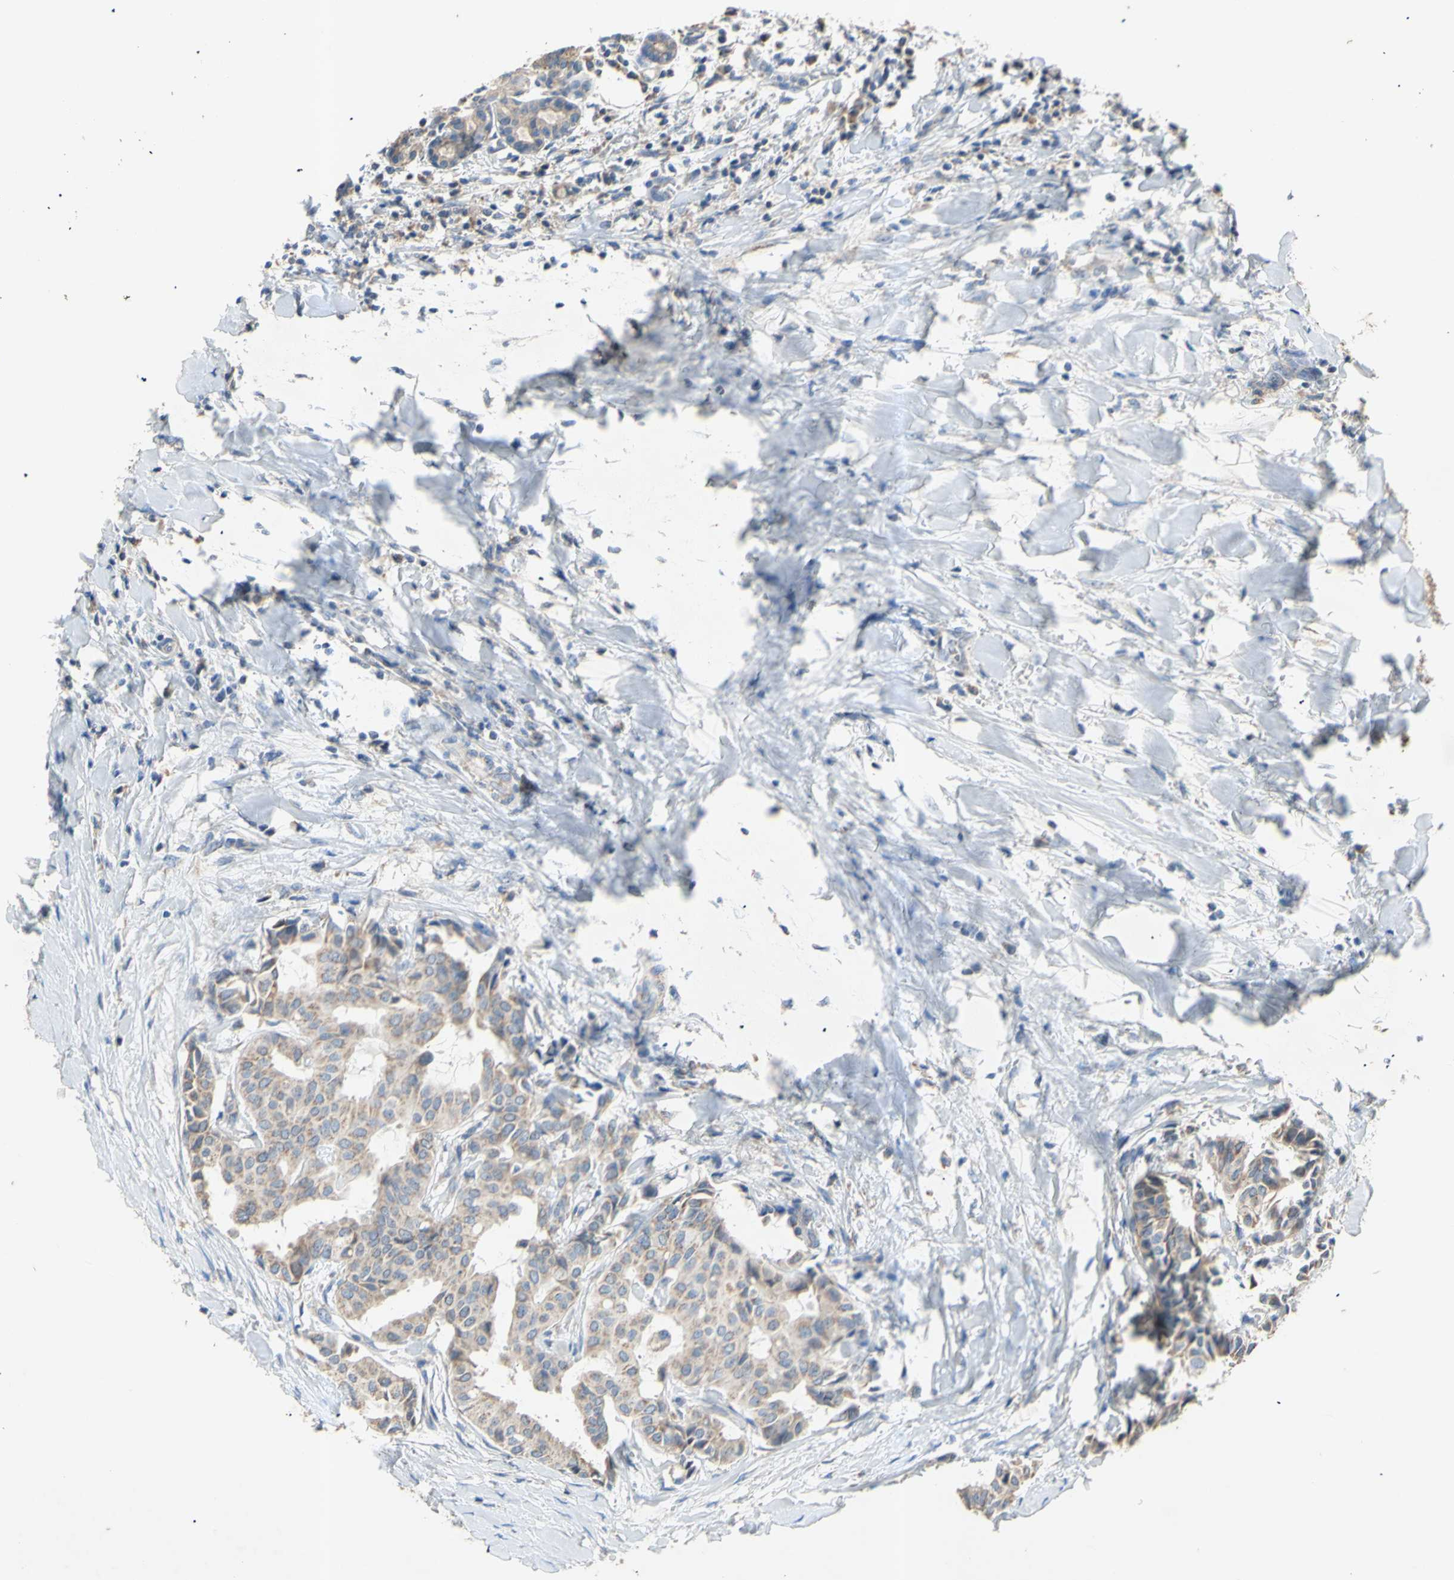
{"staining": {"intensity": "weak", "quantity": ">75%", "location": "cytoplasmic/membranous"}, "tissue": "head and neck cancer", "cell_type": "Tumor cells", "image_type": "cancer", "snomed": [{"axis": "morphology", "description": "Adenocarcinoma, NOS"}, {"axis": "topography", "description": "Salivary gland"}, {"axis": "topography", "description": "Head-Neck"}], "caption": "A brown stain labels weak cytoplasmic/membranous positivity of a protein in human head and neck cancer tumor cells.", "gene": "PTGIS", "patient": {"sex": "female", "age": 59}}